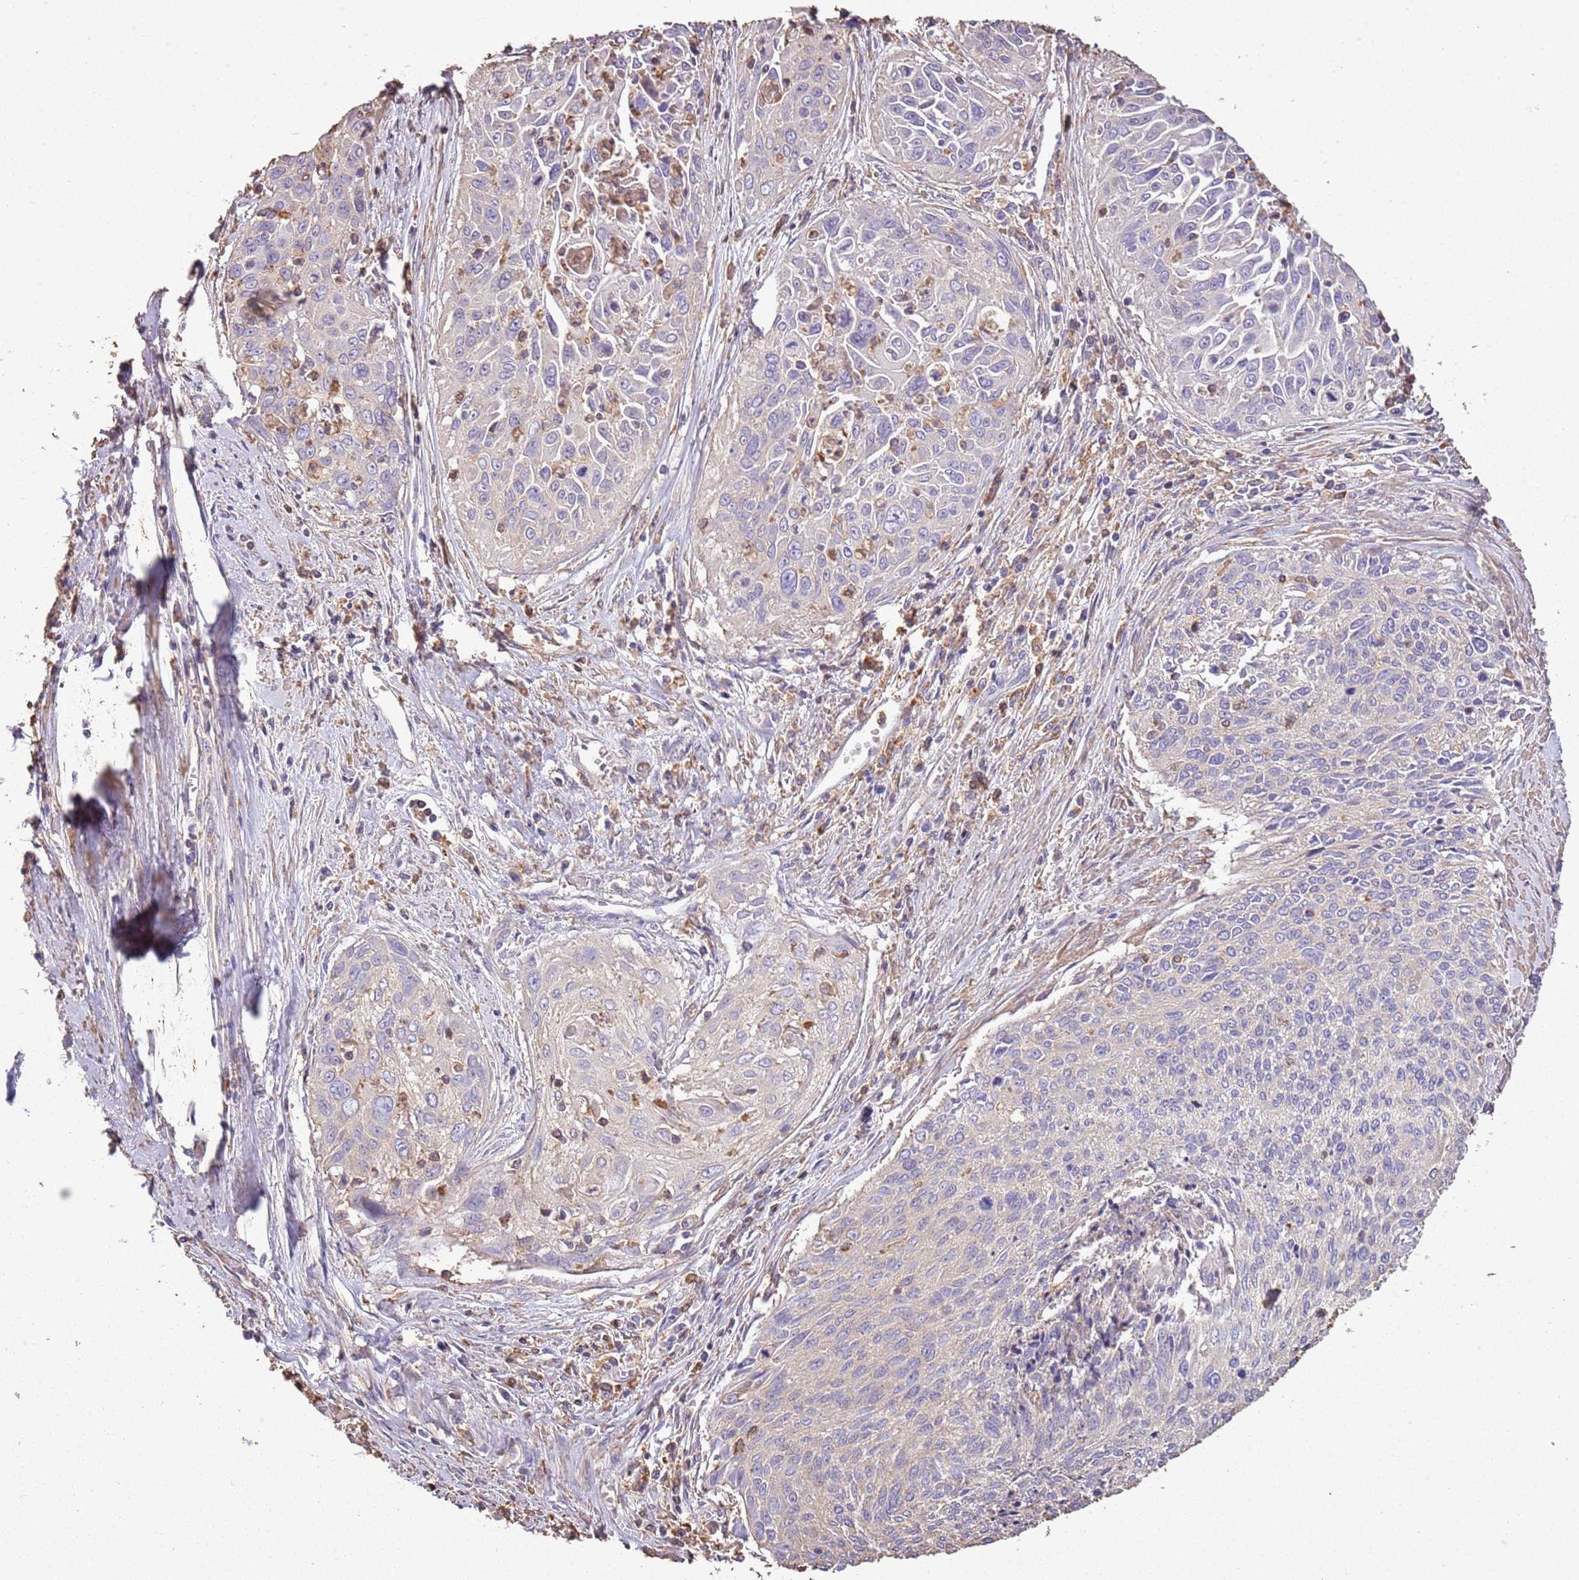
{"staining": {"intensity": "negative", "quantity": "none", "location": "none"}, "tissue": "cervical cancer", "cell_type": "Tumor cells", "image_type": "cancer", "snomed": [{"axis": "morphology", "description": "Squamous cell carcinoma, NOS"}, {"axis": "topography", "description": "Cervix"}], "caption": "Tumor cells are negative for protein expression in human cervical cancer (squamous cell carcinoma).", "gene": "ARL10", "patient": {"sex": "female", "age": 55}}